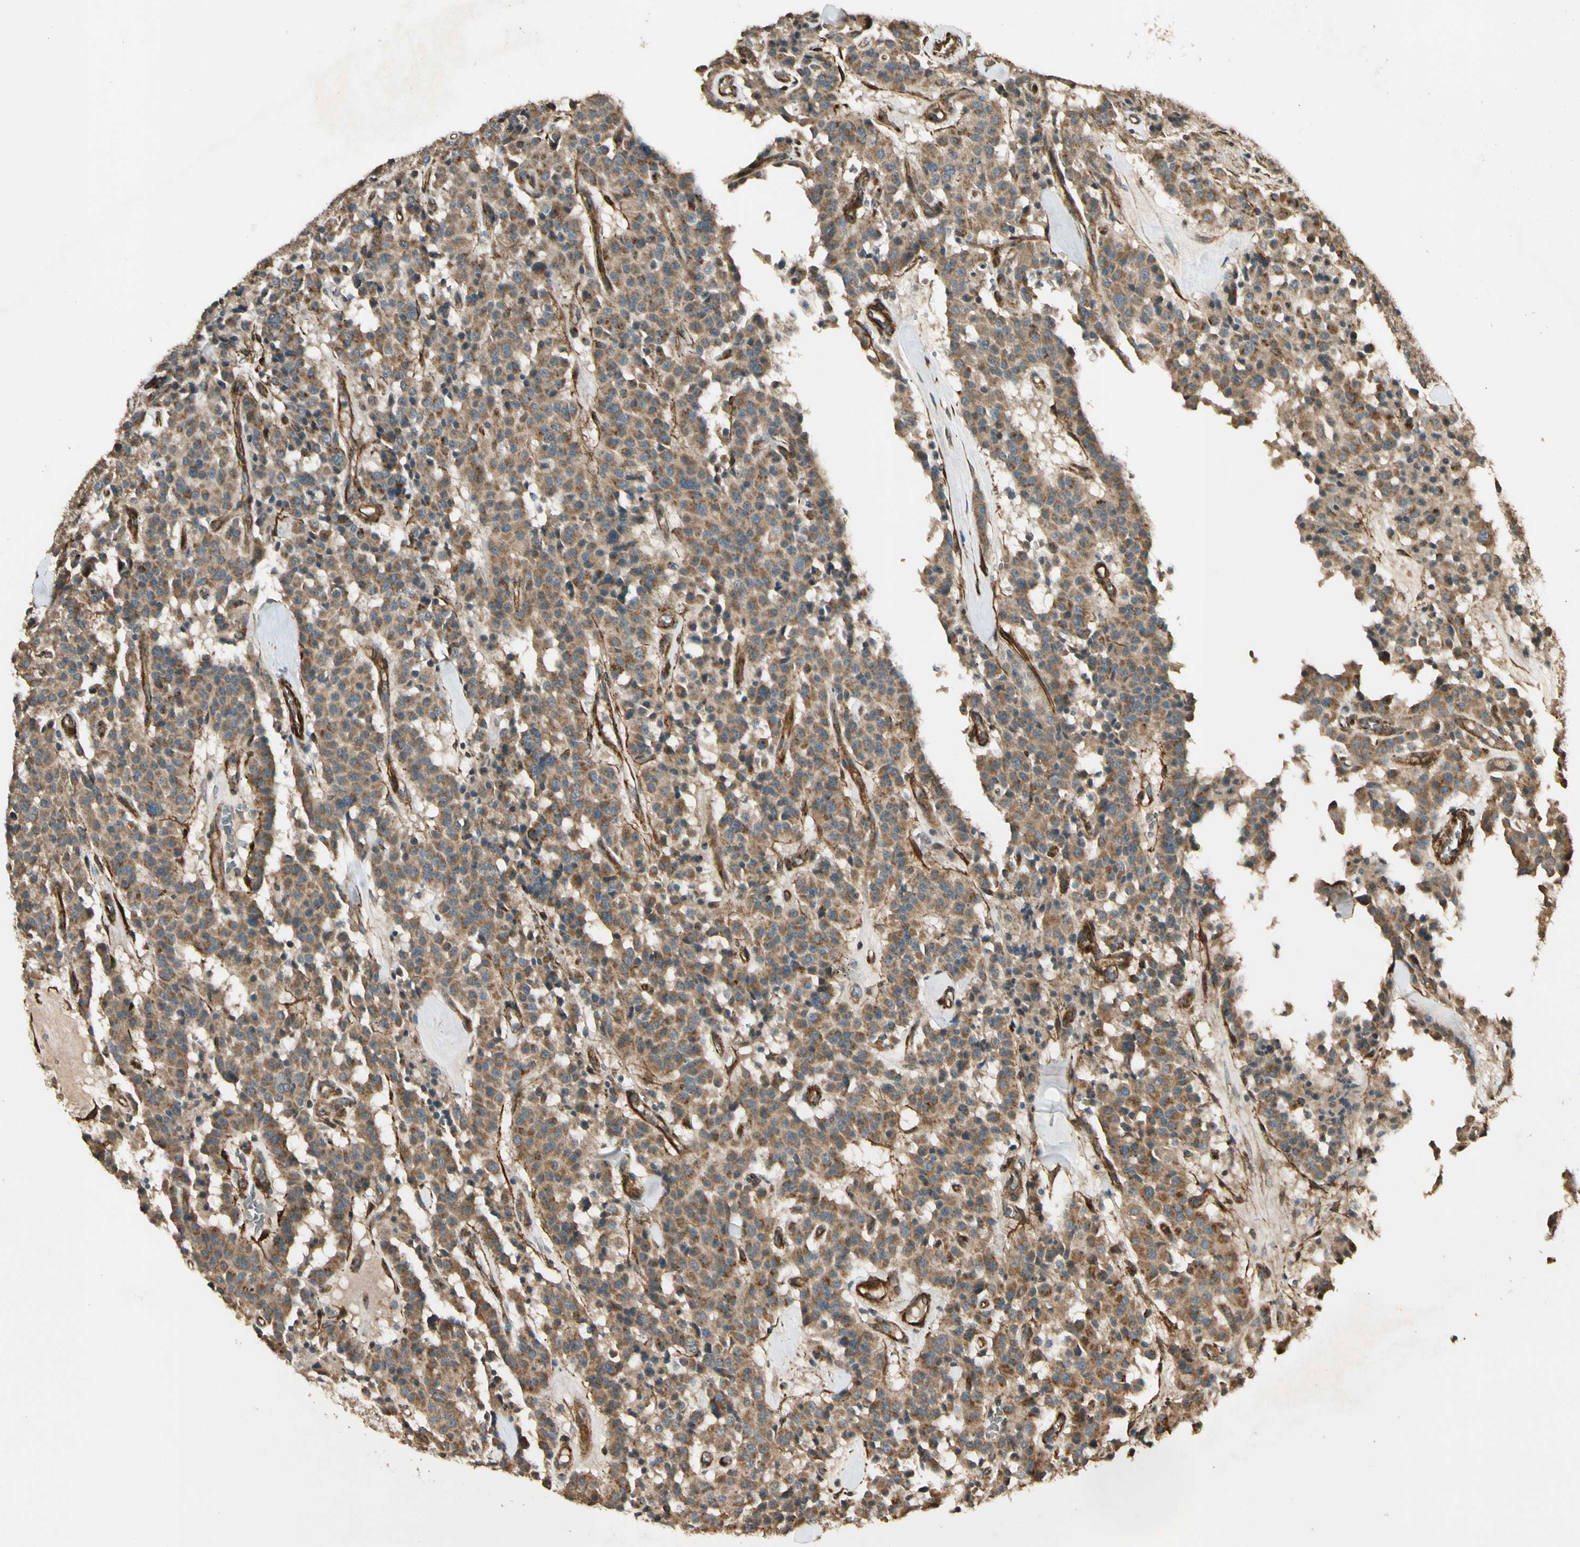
{"staining": {"intensity": "moderate", "quantity": ">75%", "location": "cytoplasmic/membranous"}, "tissue": "carcinoid", "cell_type": "Tumor cells", "image_type": "cancer", "snomed": [{"axis": "morphology", "description": "Carcinoid, malignant, NOS"}, {"axis": "topography", "description": "Lung"}], "caption": "Carcinoid tissue reveals moderate cytoplasmic/membranous staining in approximately >75% of tumor cells, visualized by immunohistochemistry.", "gene": "GCK", "patient": {"sex": "male", "age": 30}}